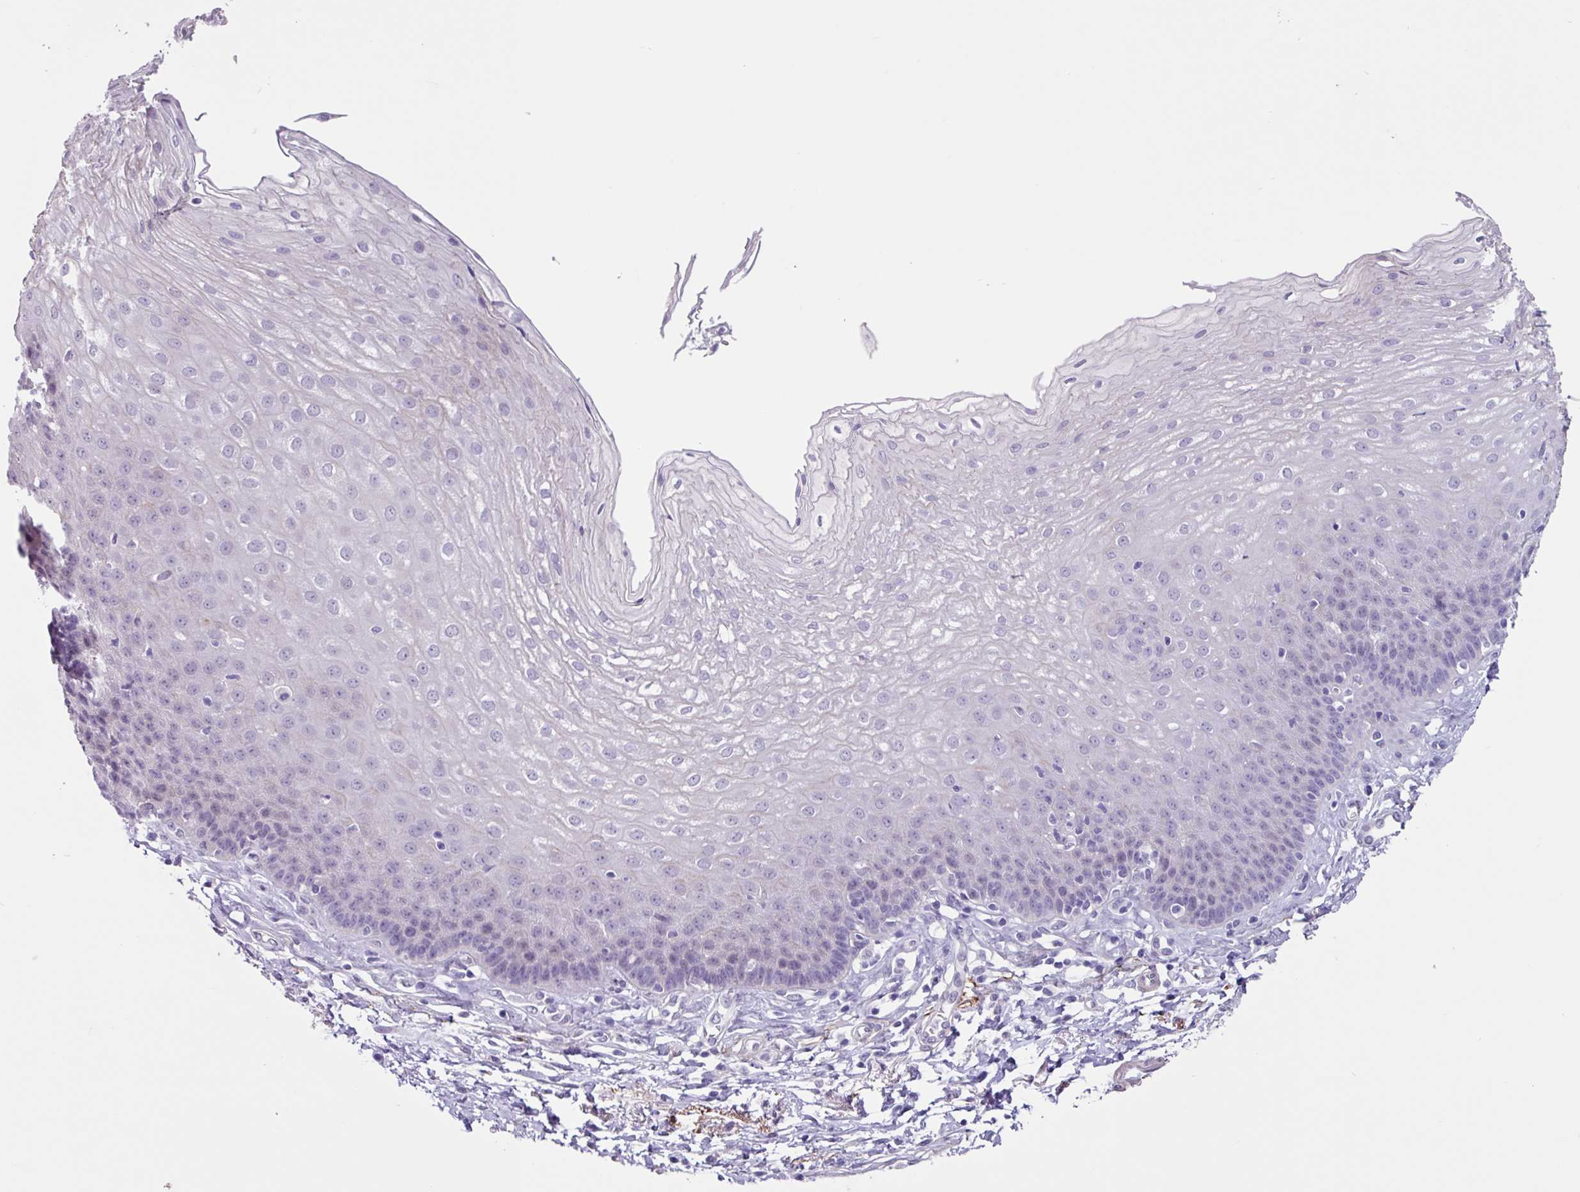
{"staining": {"intensity": "negative", "quantity": "none", "location": "none"}, "tissue": "esophagus", "cell_type": "Squamous epithelial cells", "image_type": "normal", "snomed": [{"axis": "morphology", "description": "Normal tissue, NOS"}, {"axis": "topography", "description": "Esophagus"}], "caption": "A photomicrograph of esophagus stained for a protein exhibits no brown staining in squamous epithelial cells.", "gene": "OTX1", "patient": {"sex": "female", "age": 81}}